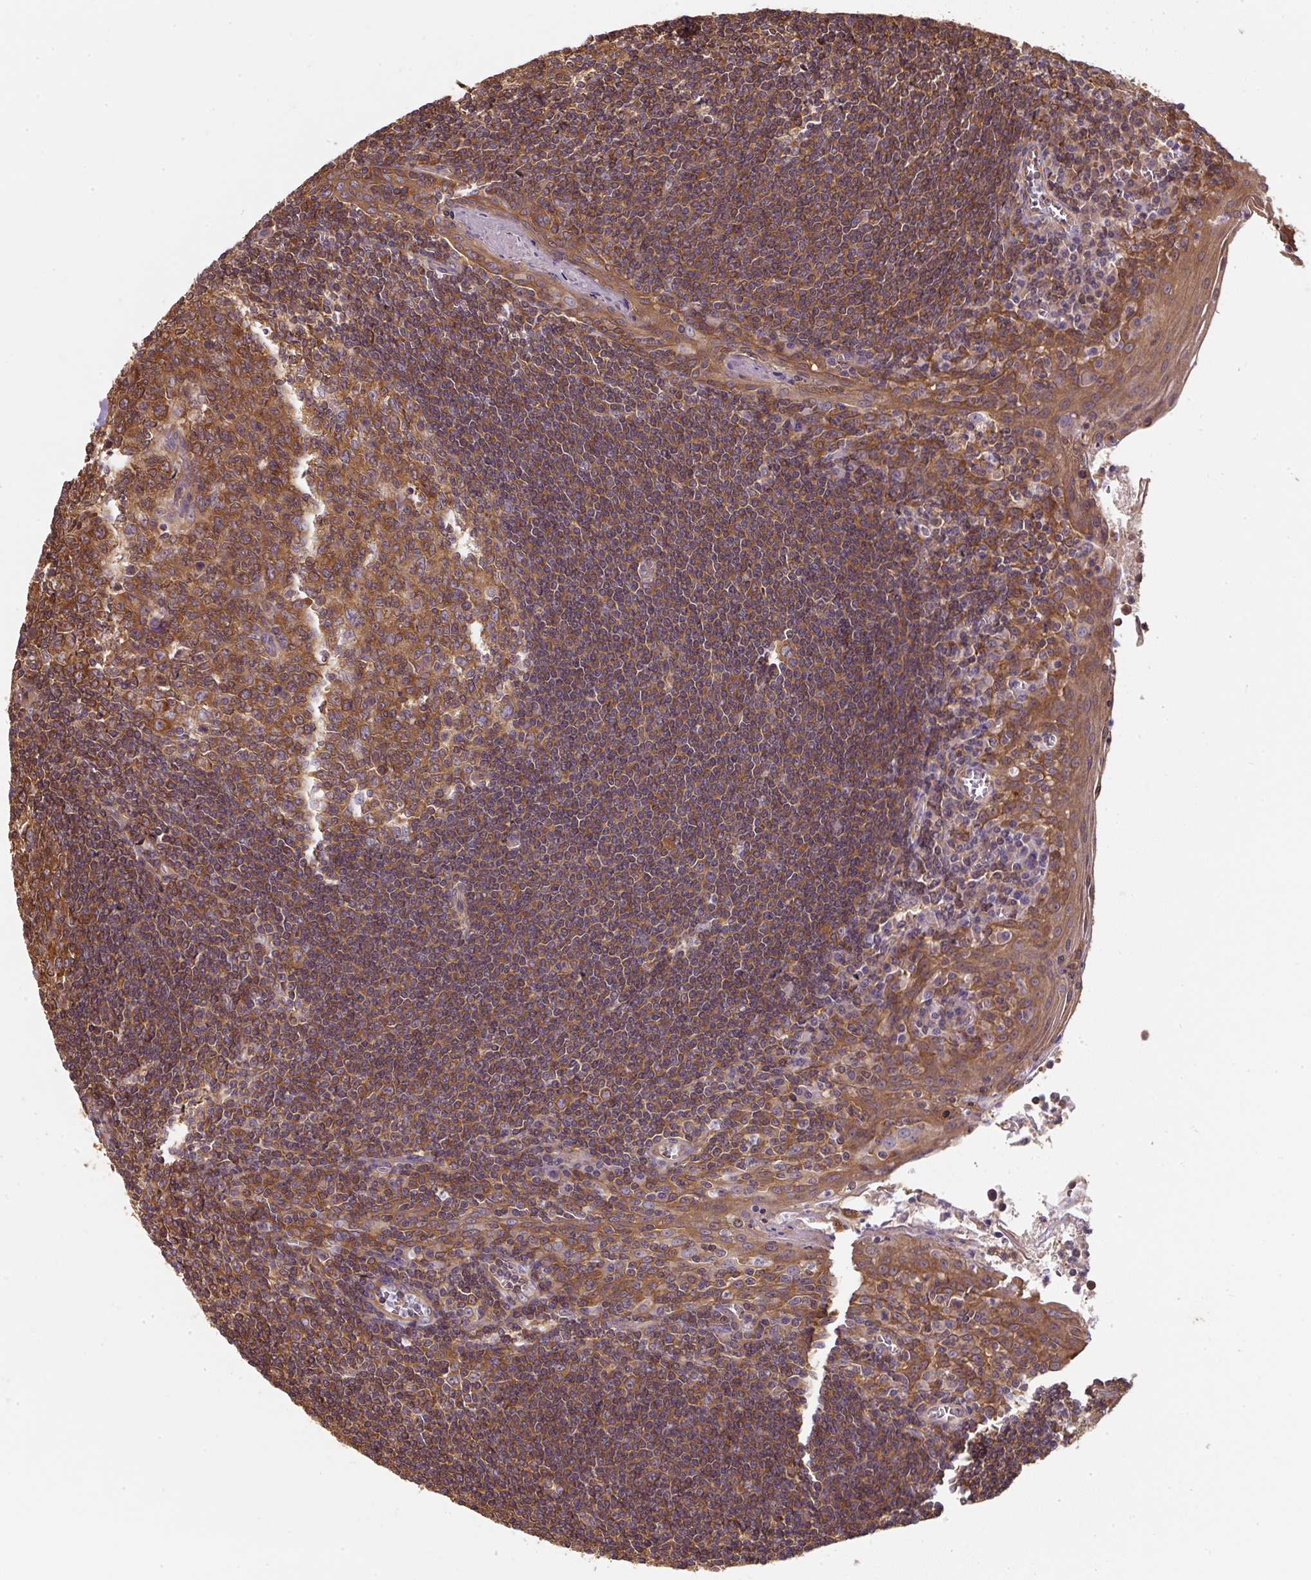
{"staining": {"intensity": "moderate", "quantity": ">75%", "location": "cytoplasmic/membranous"}, "tissue": "tonsil", "cell_type": "Germinal center cells", "image_type": "normal", "snomed": [{"axis": "morphology", "description": "Normal tissue, NOS"}, {"axis": "topography", "description": "Tonsil"}], "caption": "A high-resolution photomicrograph shows immunohistochemistry staining of unremarkable tonsil, which demonstrates moderate cytoplasmic/membranous staining in about >75% of germinal center cells. The protein is shown in brown color, while the nuclei are stained blue.", "gene": "ST13", "patient": {"sex": "male", "age": 27}}